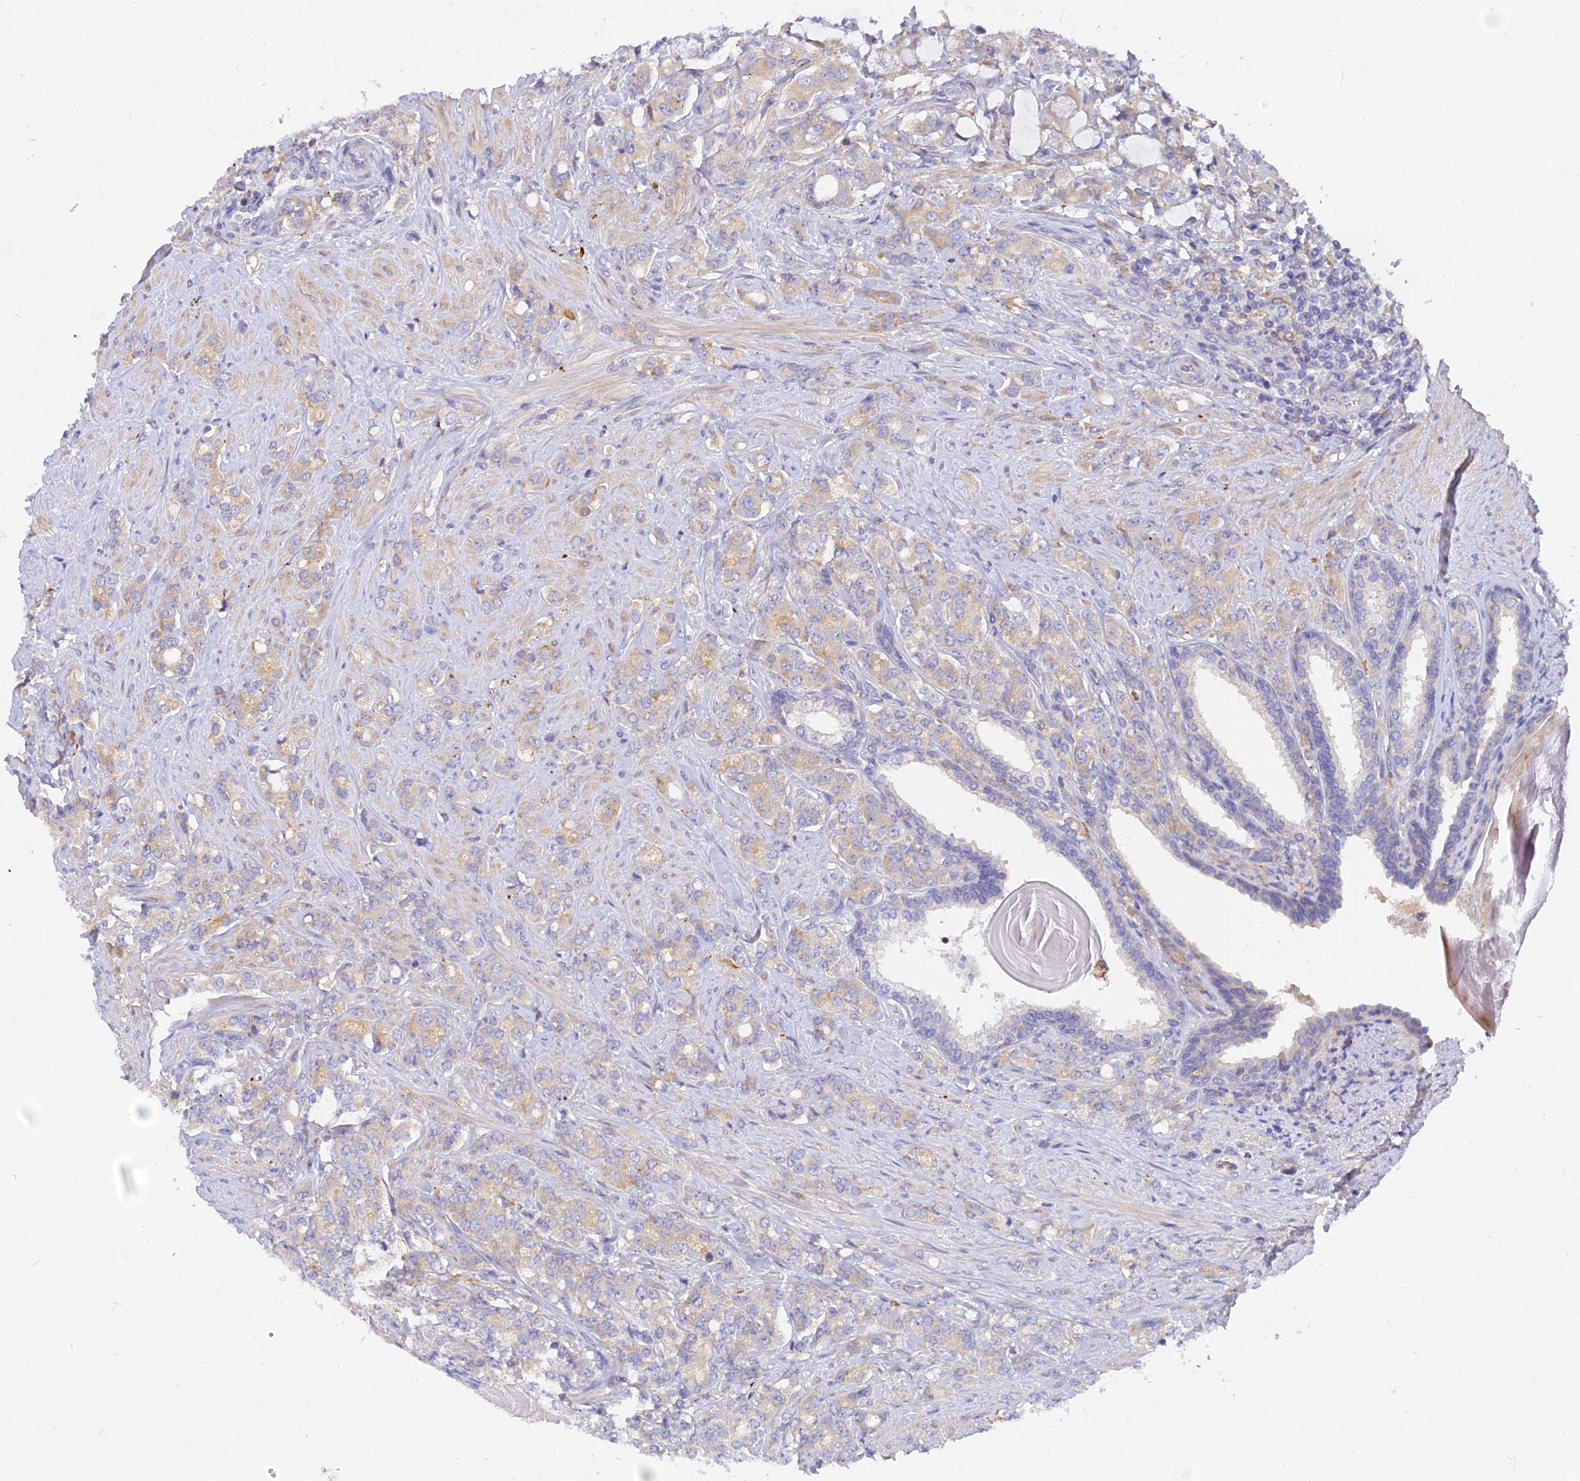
{"staining": {"intensity": "weak", "quantity": "25%-75%", "location": "cytoplasmic/membranous"}, "tissue": "prostate cancer", "cell_type": "Tumor cells", "image_type": "cancer", "snomed": [{"axis": "morphology", "description": "Adenocarcinoma, High grade"}, {"axis": "topography", "description": "Prostate"}], "caption": "This photomicrograph exhibits immunohistochemistry staining of human prostate cancer (high-grade adenocarcinoma), with low weak cytoplasmic/membranous positivity in approximately 25%-75% of tumor cells.", "gene": "ARL8B", "patient": {"sex": "male", "age": 62}}